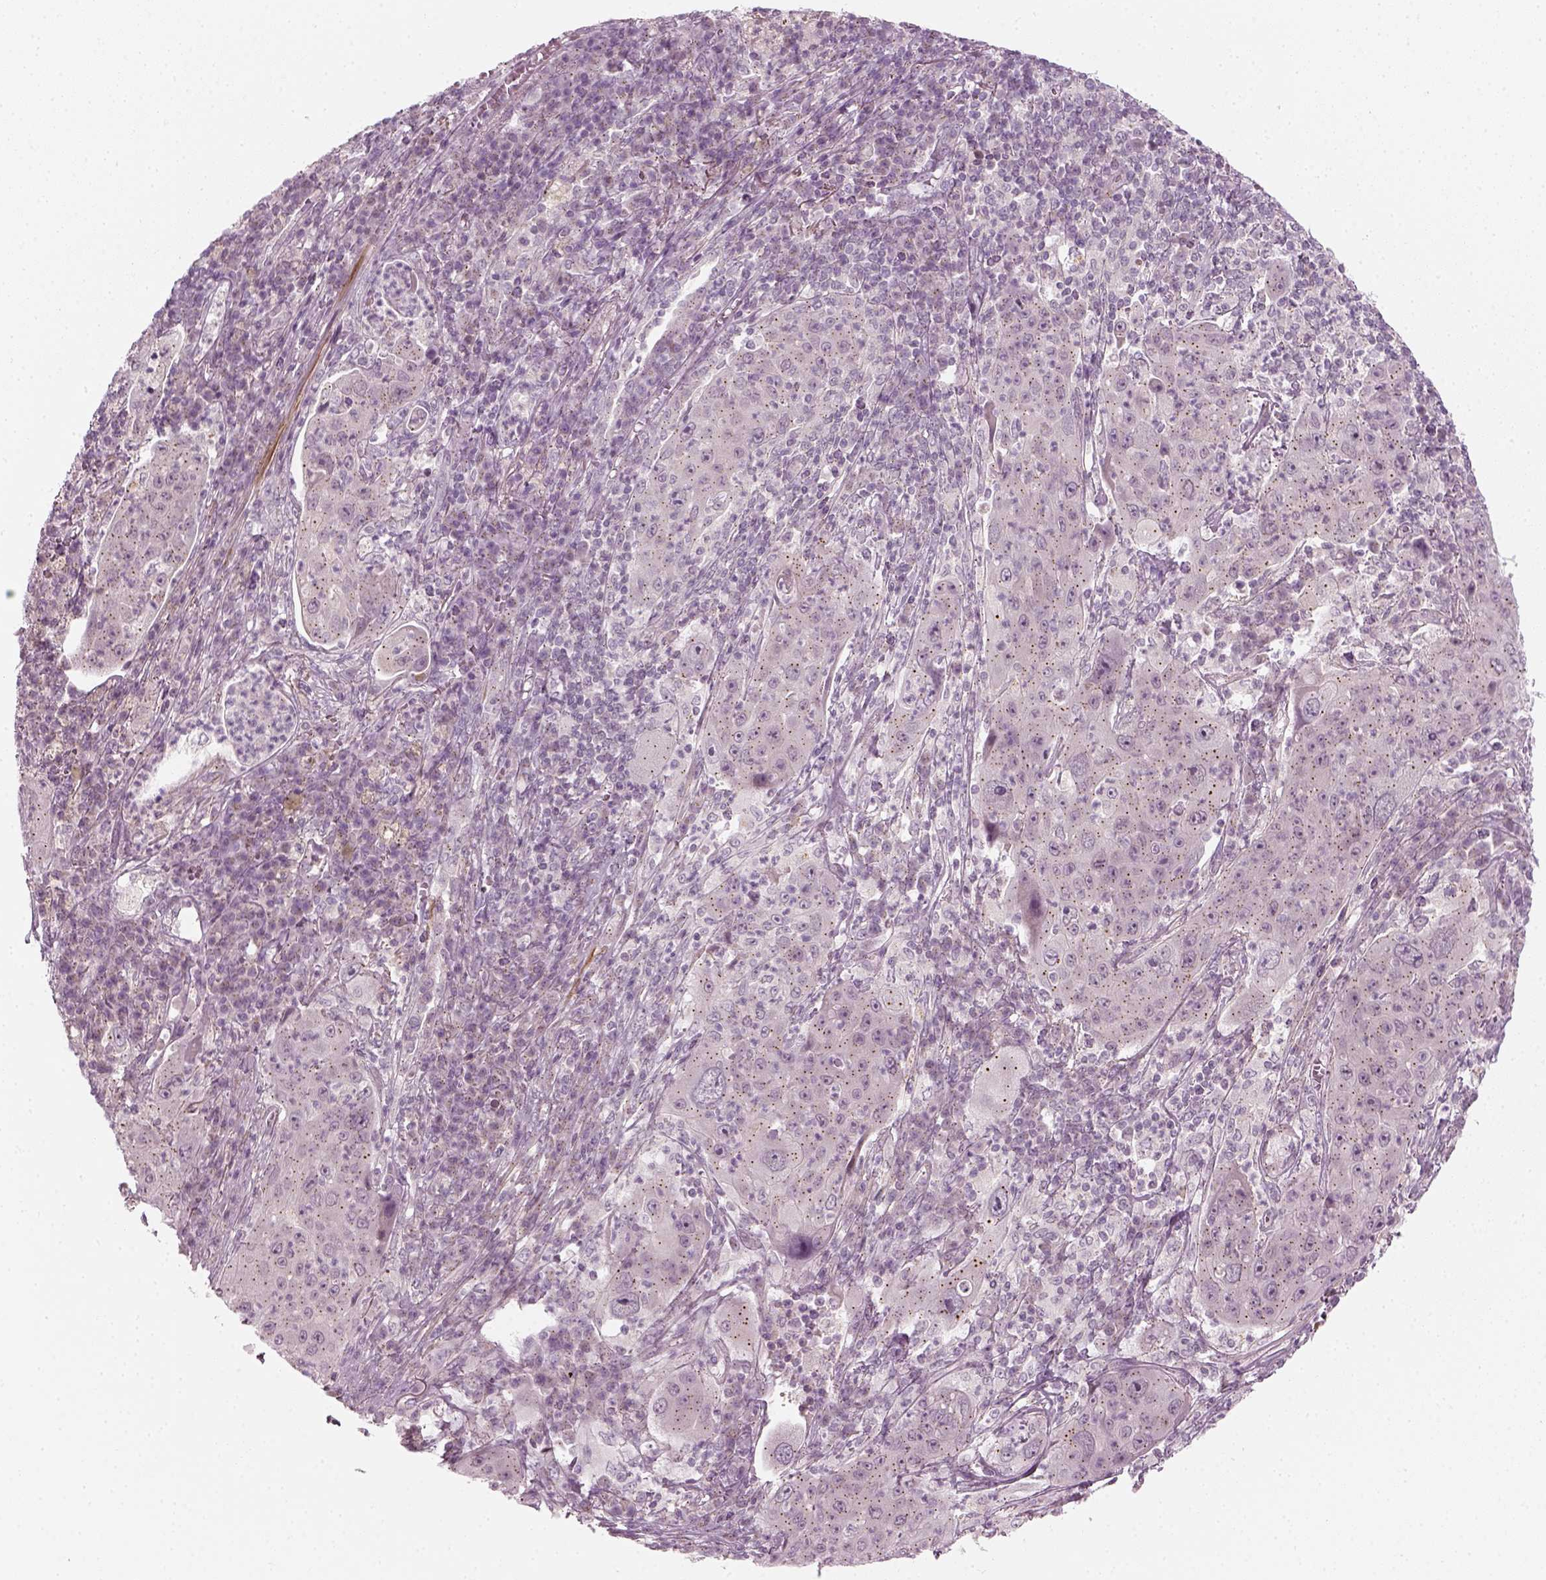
{"staining": {"intensity": "negative", "quantity": "none", "location": "none"}, "tissue": "lung cancer", "cell_type": "Tumor cells", "image_type": "cancer", "snomed": [{"axis": "morphology", "description": "Squamous cell carcinoma, NOS"}, {"axis": "topography", "description": "Lung"}], "caption": "Immunohistochemical staining of squamous cell carcinoma (lung) exhibits no significant positivity in tumor cells.", "gene": "MLIP", "patient": {"sex": "female", "age": 59}}